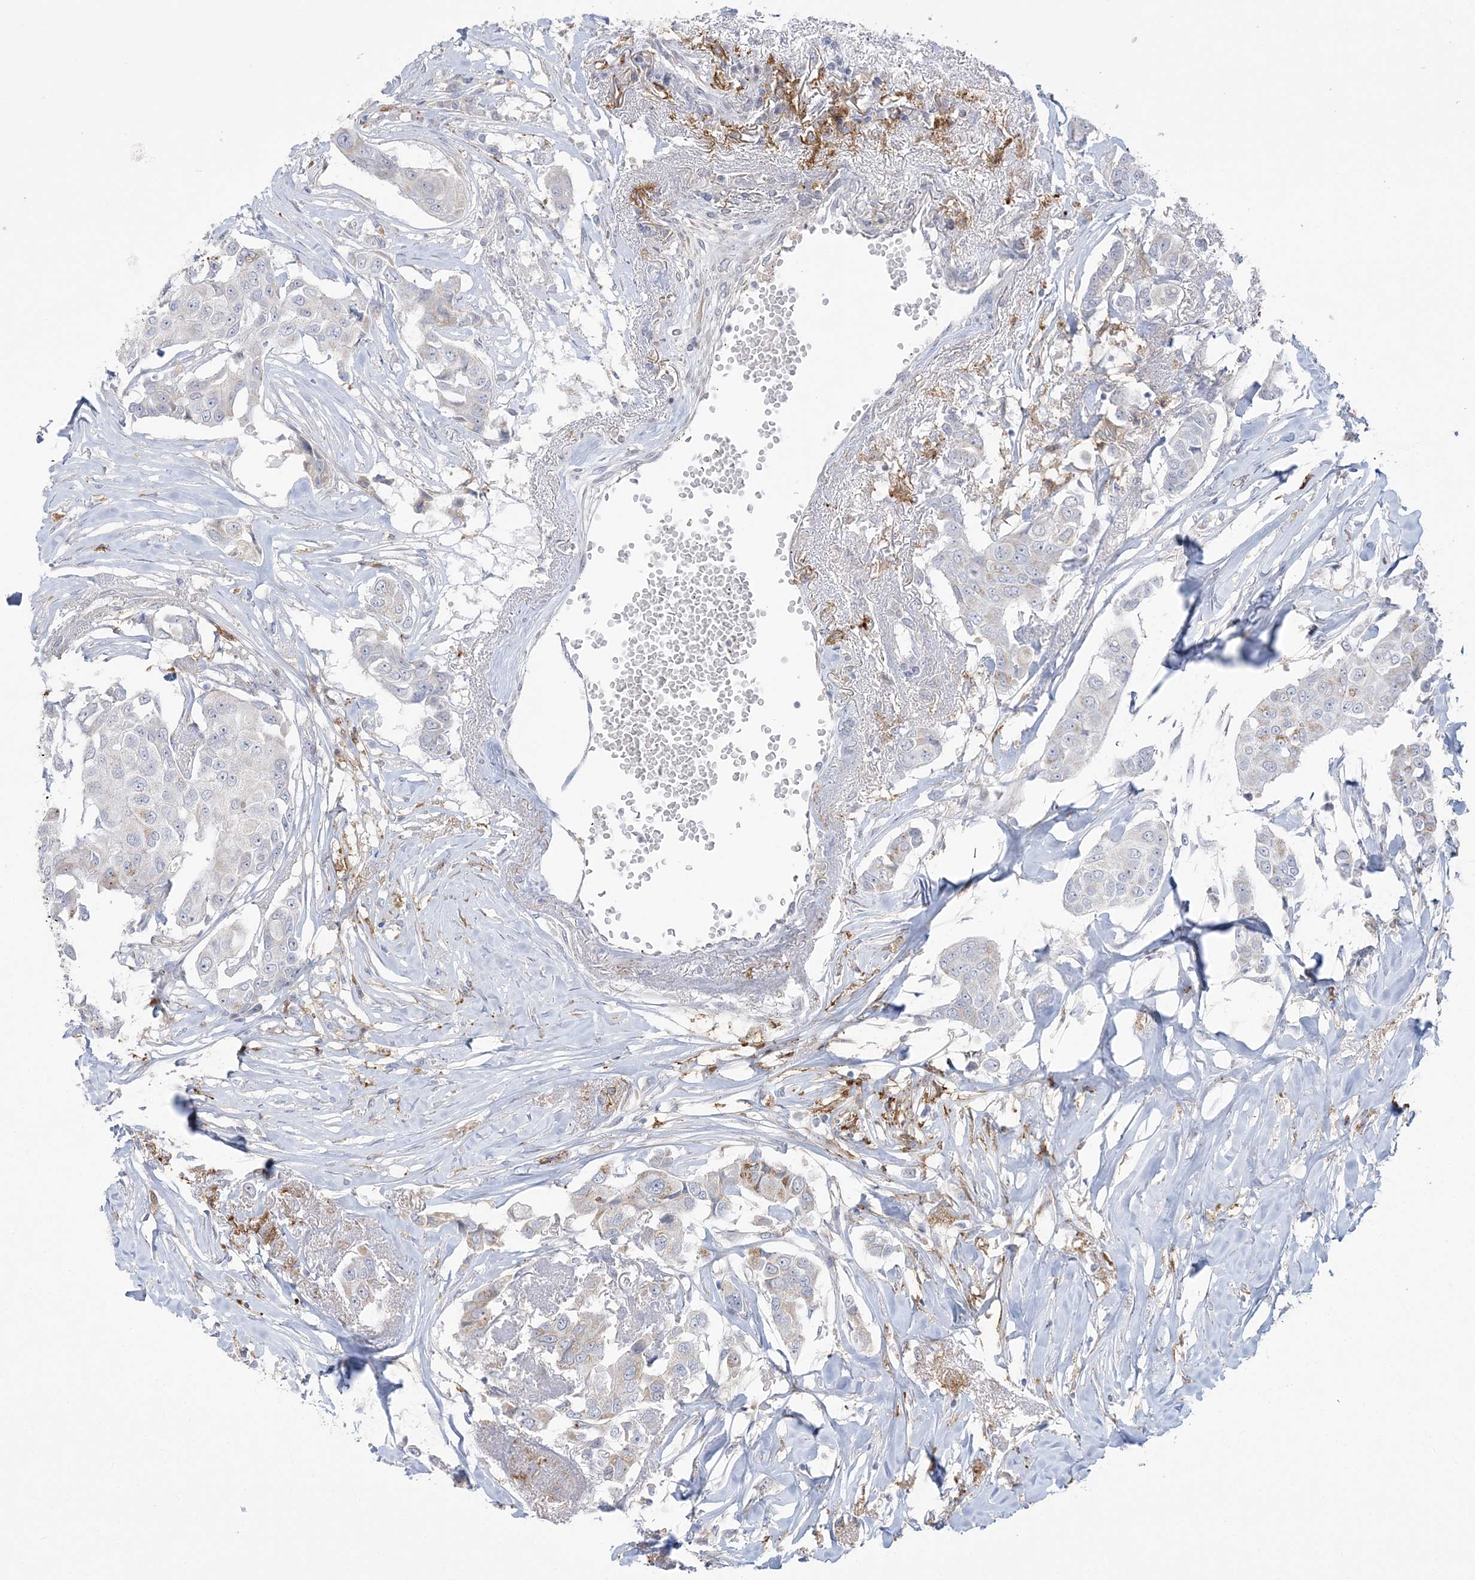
{"staining": {"intensity": "negative", "quantity": "none", "location": "none"}, "tissue": "breast cancer", "cell_type": "Tumor cells", "image_type": "cancer", "snomed": [{"axis": "morphology", "description": "Duct carcinoma"}, {"axis": "topography", "description": "Breast"}], "caption": "High magnification brightfield microscopy of breast cancer (invasive ductal carcinoma) stained with DAB (3,3'-diaminobenzidine) (brown) and counterstained with hematoxylin (blue): tumor cells show no significant positivity.", "gene": "HAAO", "patient": {"sex": "female", "age": 80}}